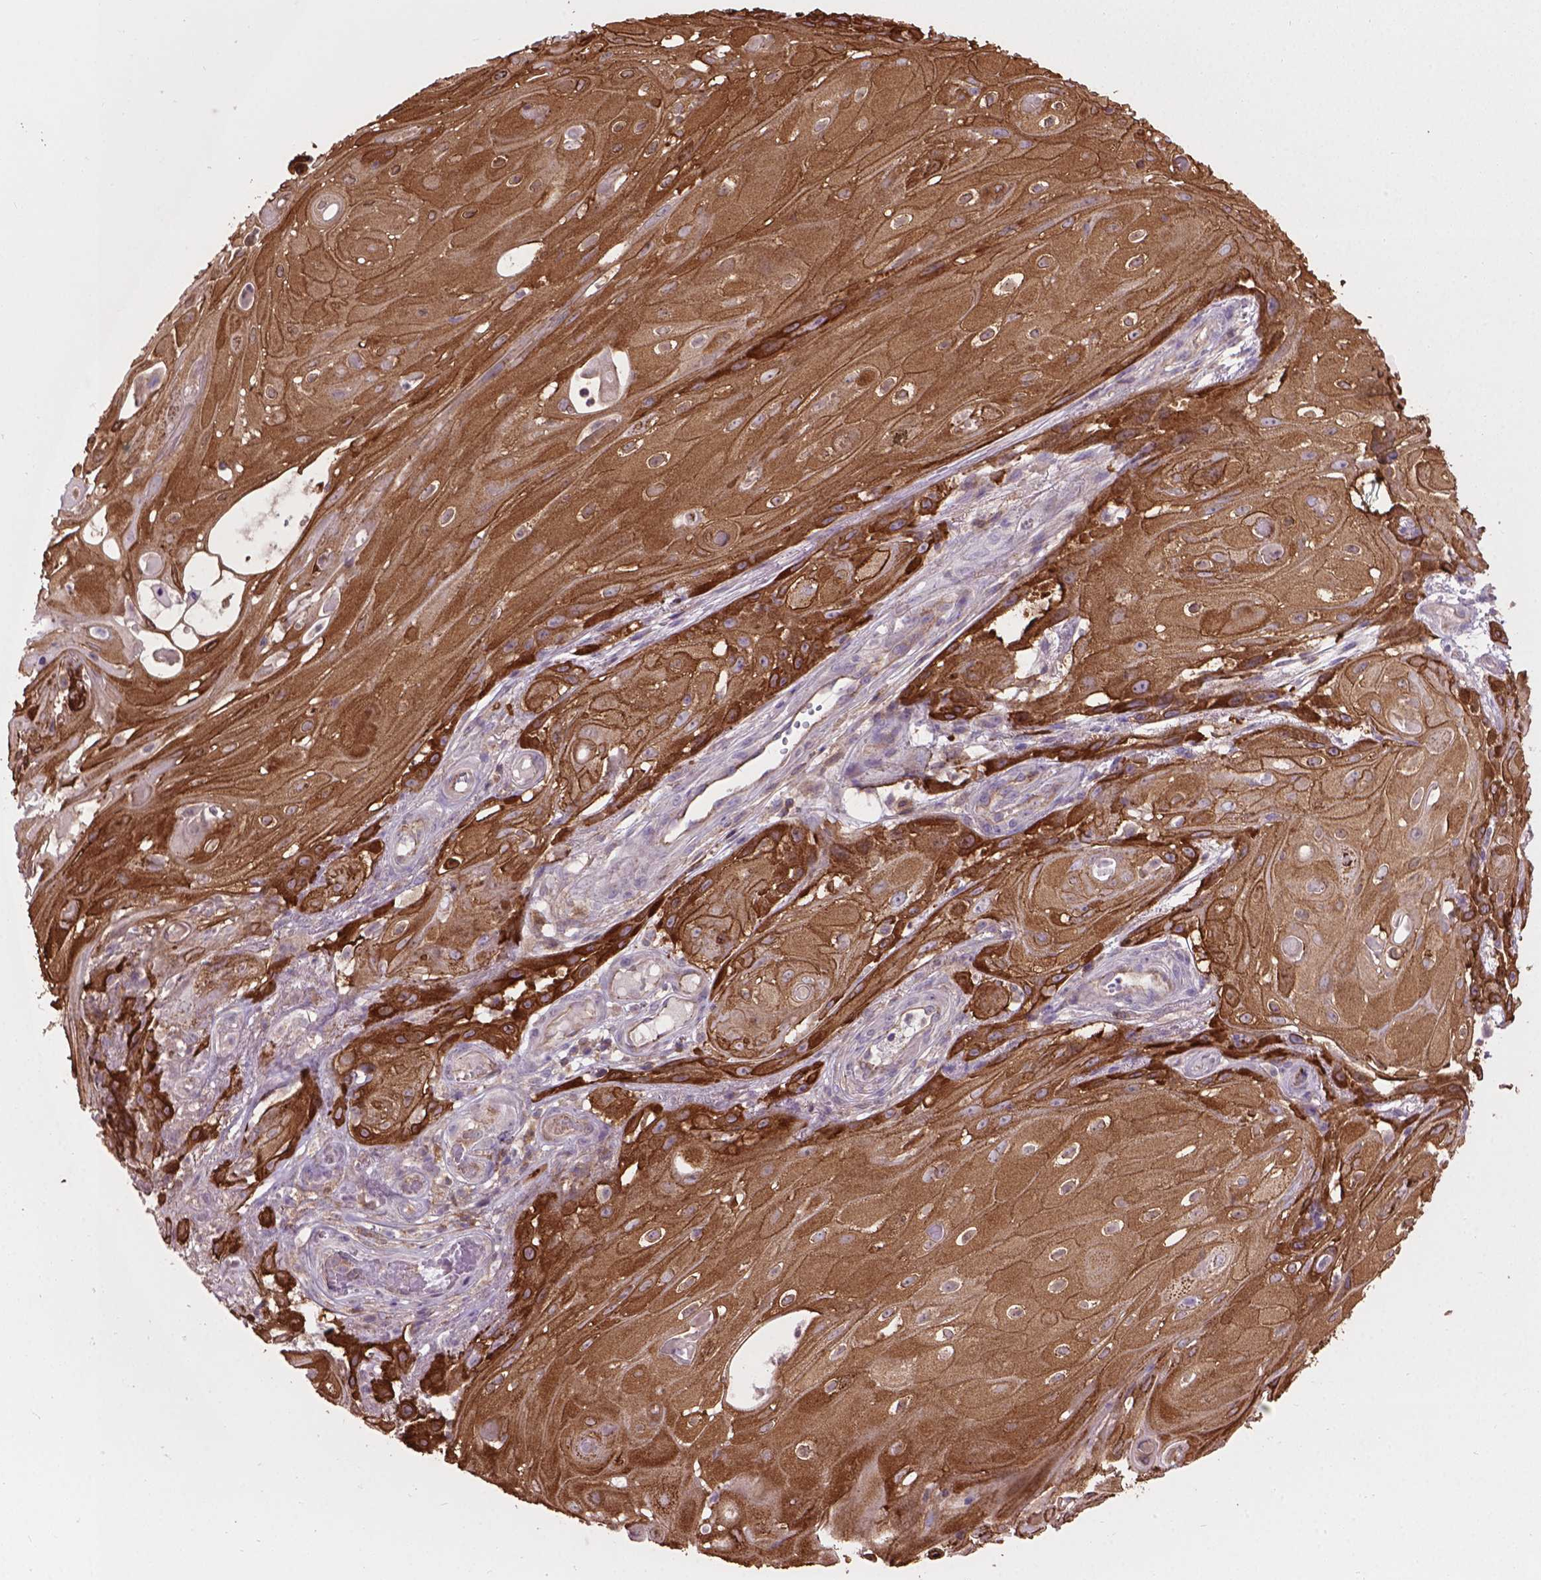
{"staining": {"intensity": "strong", "quantity": ">75%", "location": "cytoplasmic/membranous"}, "tissue": "skin cancer", "cell_type": "Tumor cells", "image_type": "cancer", "snomed": [{"axis": "morphology", "description": "Squamous cell carcinoma, NOS"}, {"axis": "topography", "description": "Skin"}], "caption": "Human squamous cell carcinoma (skin) stained for a protein (brown) demonstrates strong cytoplasmic/membranous positive positivity in approximately >75% of tumor cells.", "gene": "TCAF1", "patient": {"sex": "male", "age": 62}}